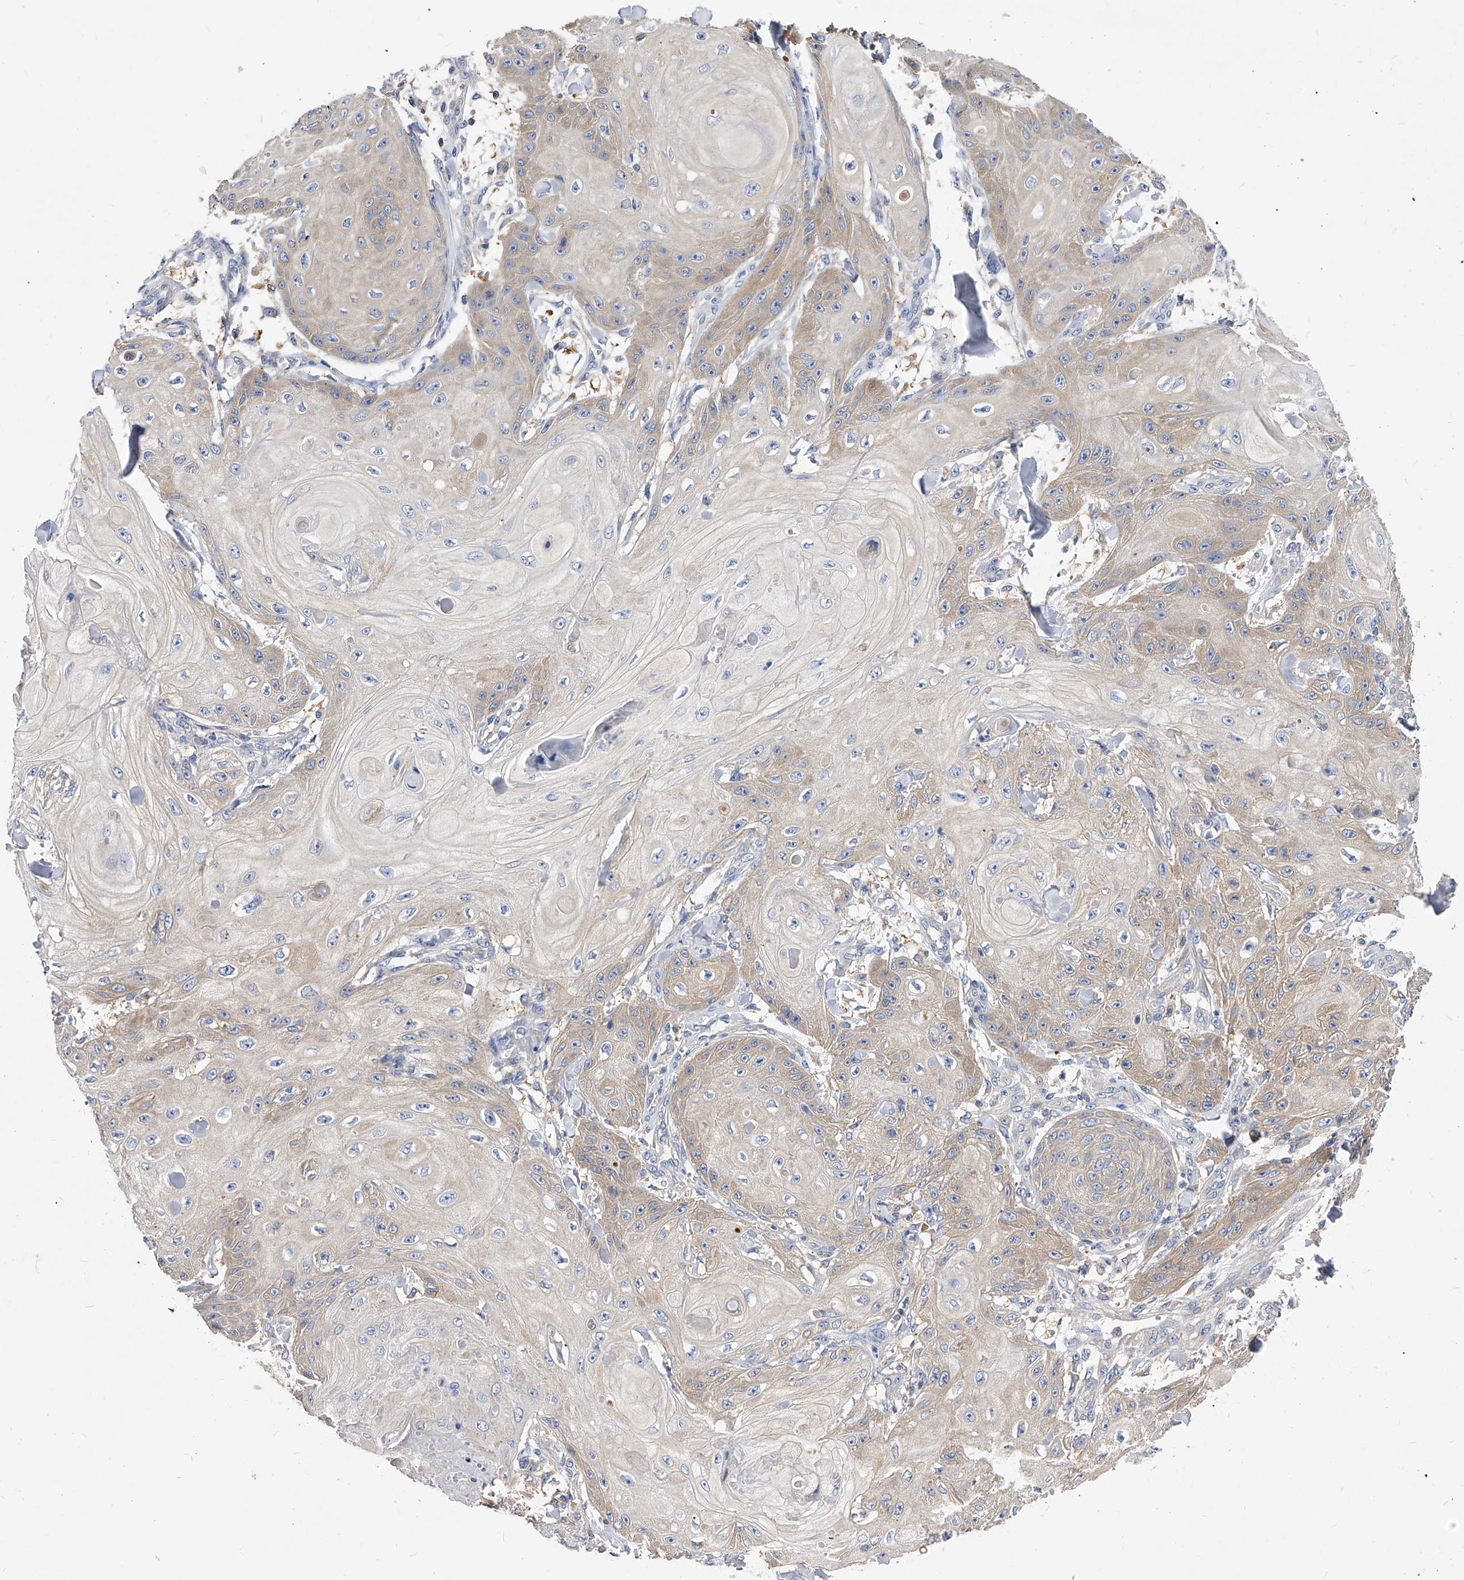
{"staining": {"intensity": "weak", "quantity": "<25%", "location": "cytoplasmic/membranous"}, "tissue": "skin cancer", "cell_type": "Tumor cells", "image_type": "cancer", "snomed": [{"axis": "morphology", "description": "Squamous cell carcinoma, NOS"}, {"axis": "topography", "description": "Skin"}], "caption": "There is no significant expression in tumor cells of skin squamous cell carcinoma.", "gene": "APEH", "patient": {"sex": "male", "age": 74}}